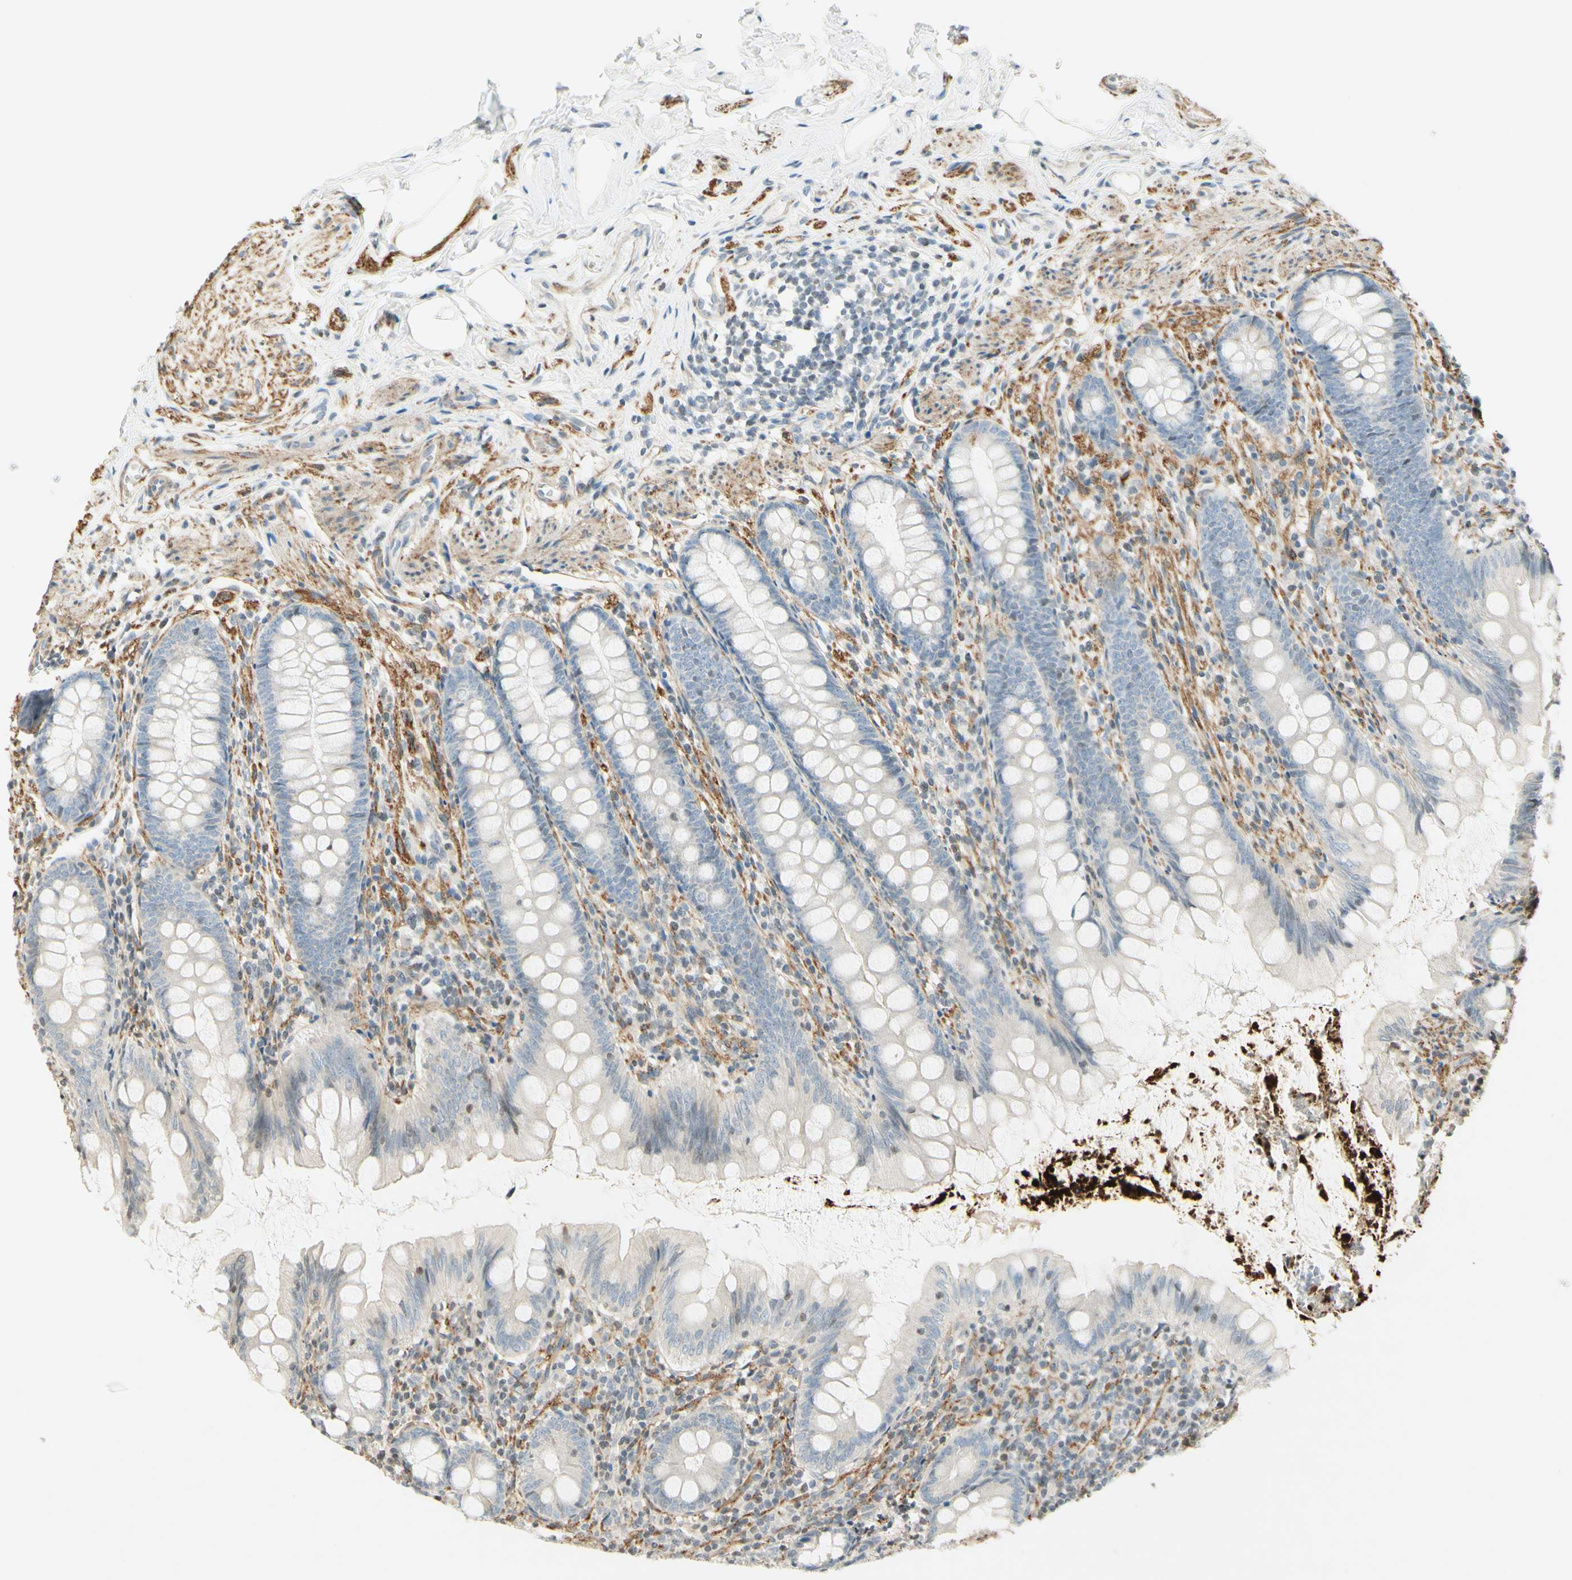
{"staining": {"intensity": "weak", "quantity": "<25%", "location": "cytoplasmic/membranous"}, "tissue": "appendix", "cell_type": "Glandular cells", "image_type": "normal", "snomed": [{"axis": "morphology", "description": "Normal tissue, NOS"}, {"axis": "topography", "description": "Appendix"}], "caption": "DAB immunohistochemical staining of normal appendix shows no significant positivity in glandular cells.", "gene": "MAP1B", "patient": {"sex": "female", "age": 77}}